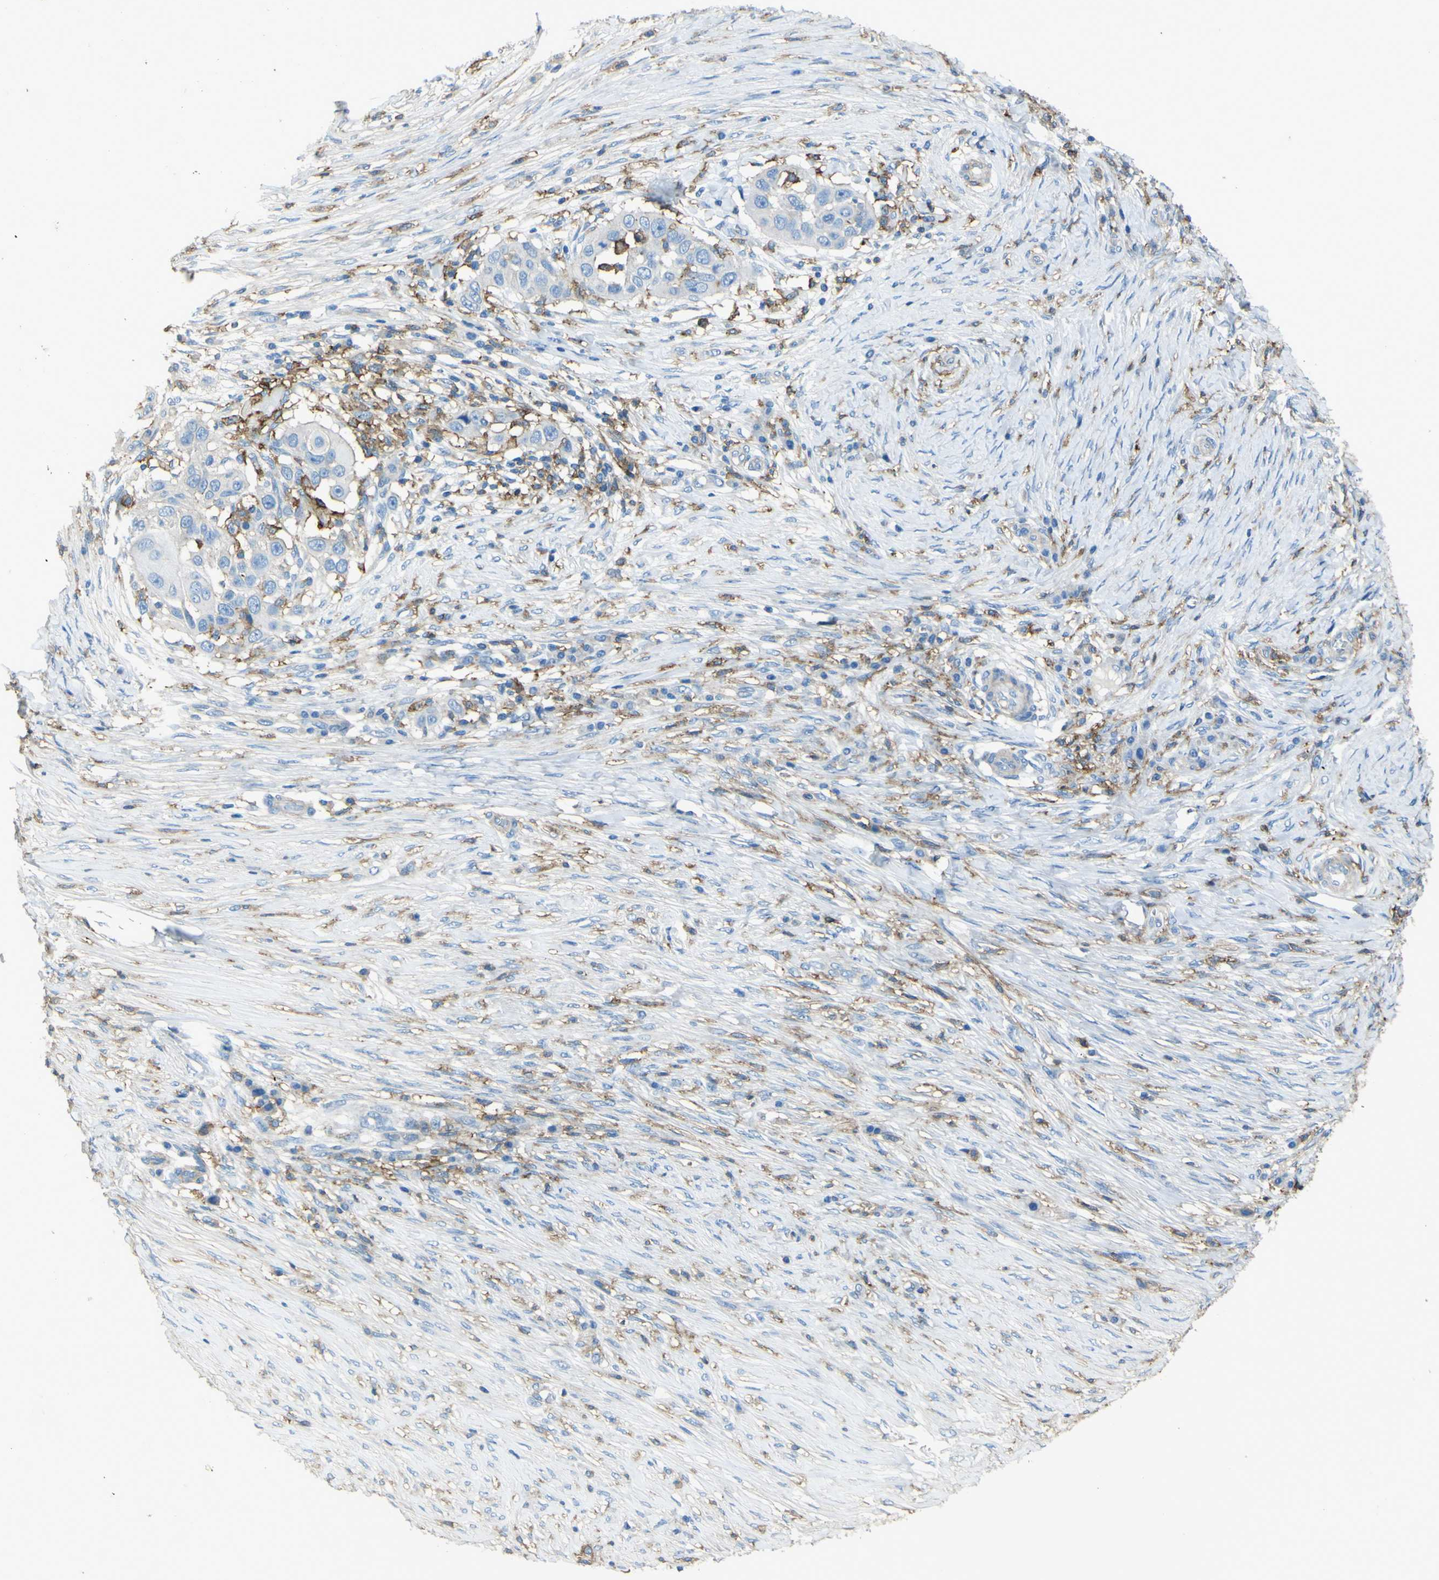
{"staining": {"intensity": "negative", "quantity": "none", "location": "none"}, "tissue": "skin cancer", "cell_type": "Tumor cells", "image_type": "cancer", "snomed": [{"axis": "morphology", "description": "Squamous cell carcinoma, NOS"}, {"axis": "topography", "description": "Skin"}], "caption": "There is no significant expression in tumor cells of skin cancer (squamous cell carcinoma). (DAB (3,3'-diaminobenzidine) immunohistochemistry, high magnification).", "gene": "LAIR1", "patient": {"sex": "female", "age": 44}}